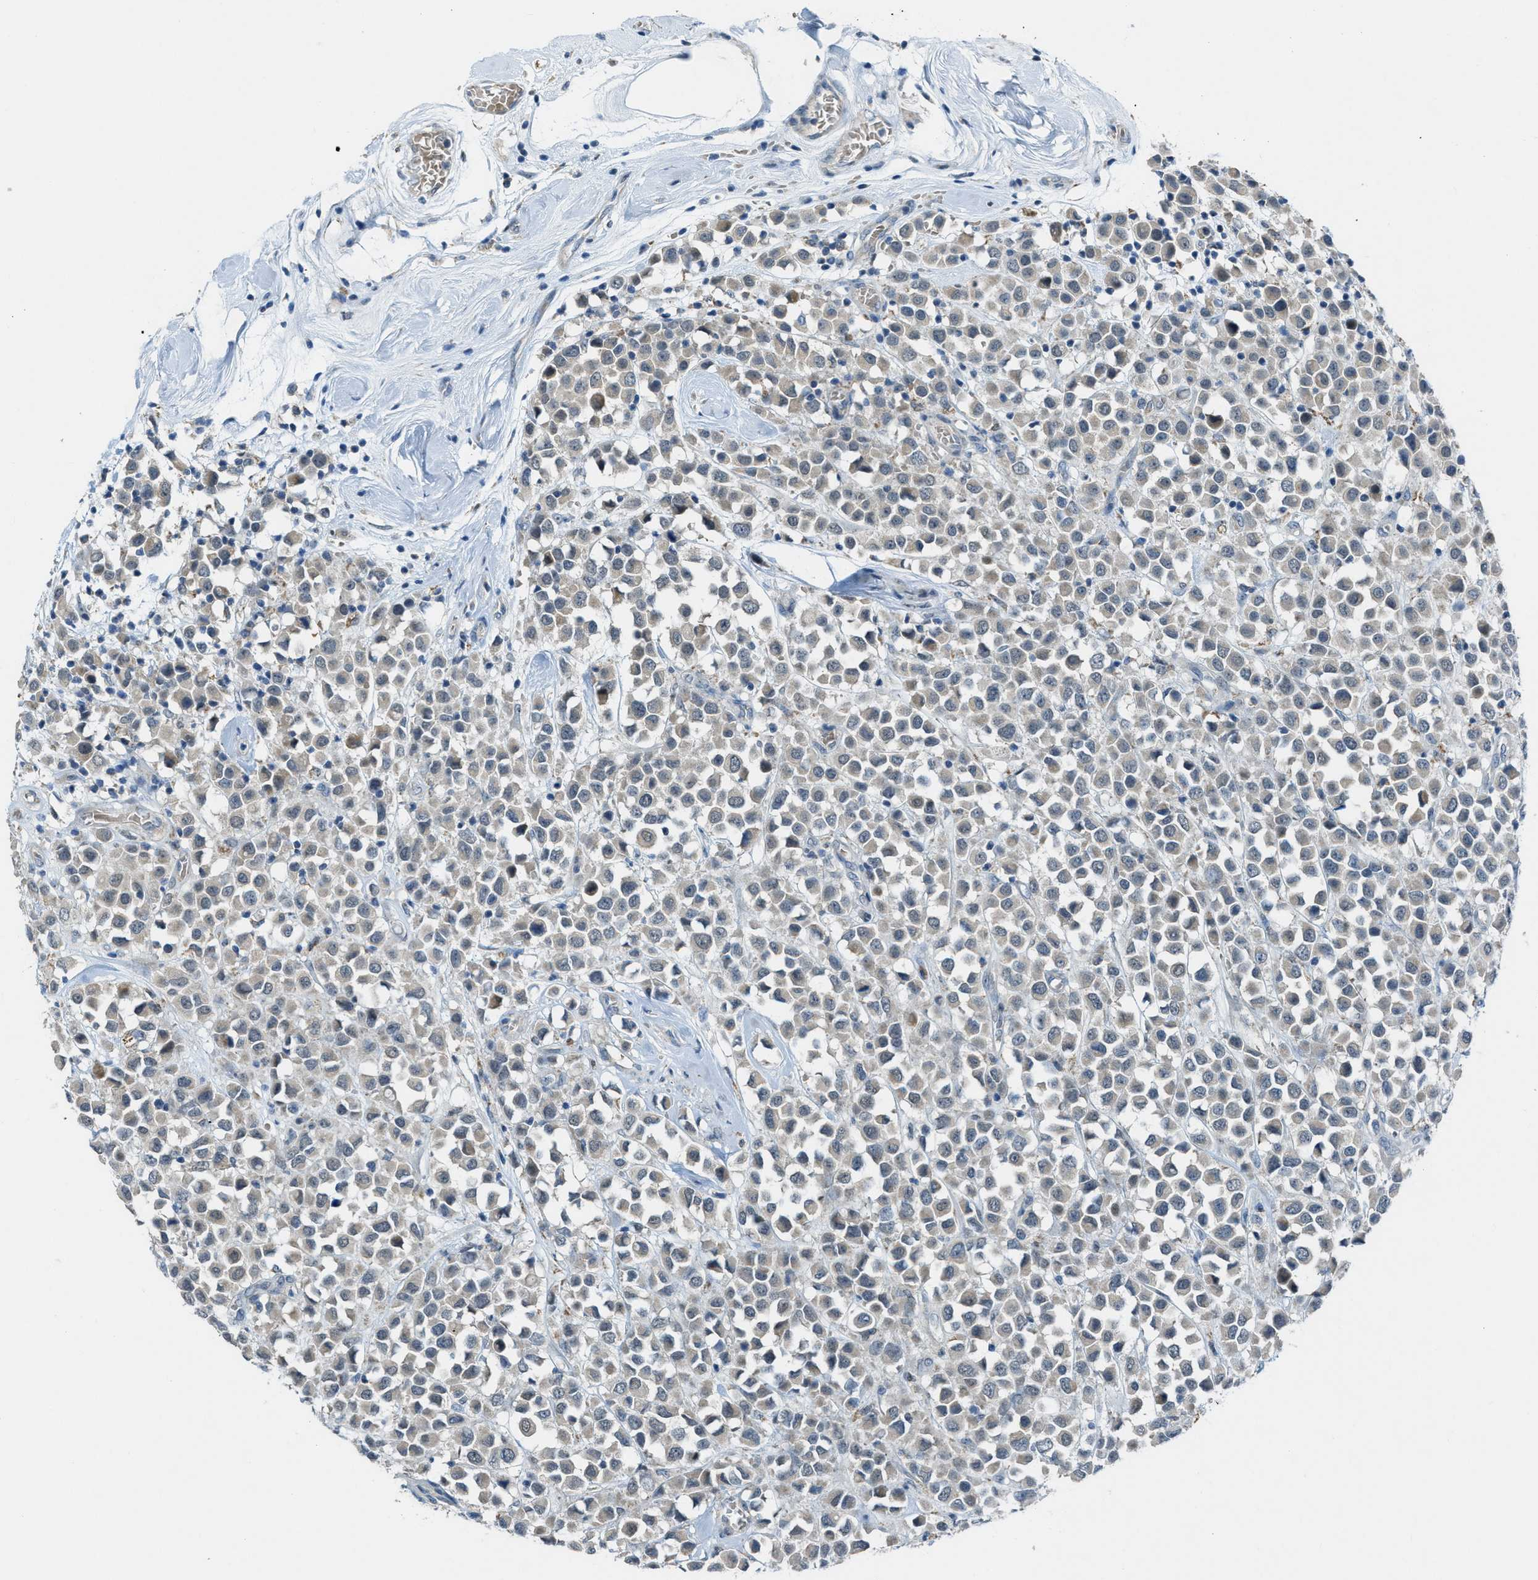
{"staining": {"intensity": "weak", "quantity": "<25%", "location": "cytoplasmic/membranous"}, "tissue": "breast cancer", "cell_type": "Tumor cells", "image_type": "cancer", "snomed": [{"axis": "morphology", "description": "Duct carcinoma"}, {"axis": "topography", "description": "Breast"}], "caption": "IHC photomicrograph of neoplastic tissue: human breast intraductal carcinoma stained with DAB demonstrates no significant protein positivity in tumor cells. (Brightfield microscopy of DAB (3,3'-diaminobenzidine) IHC at high magnification).", "gene": "CDON", "patient": {"sex": "female", "age": 61}}